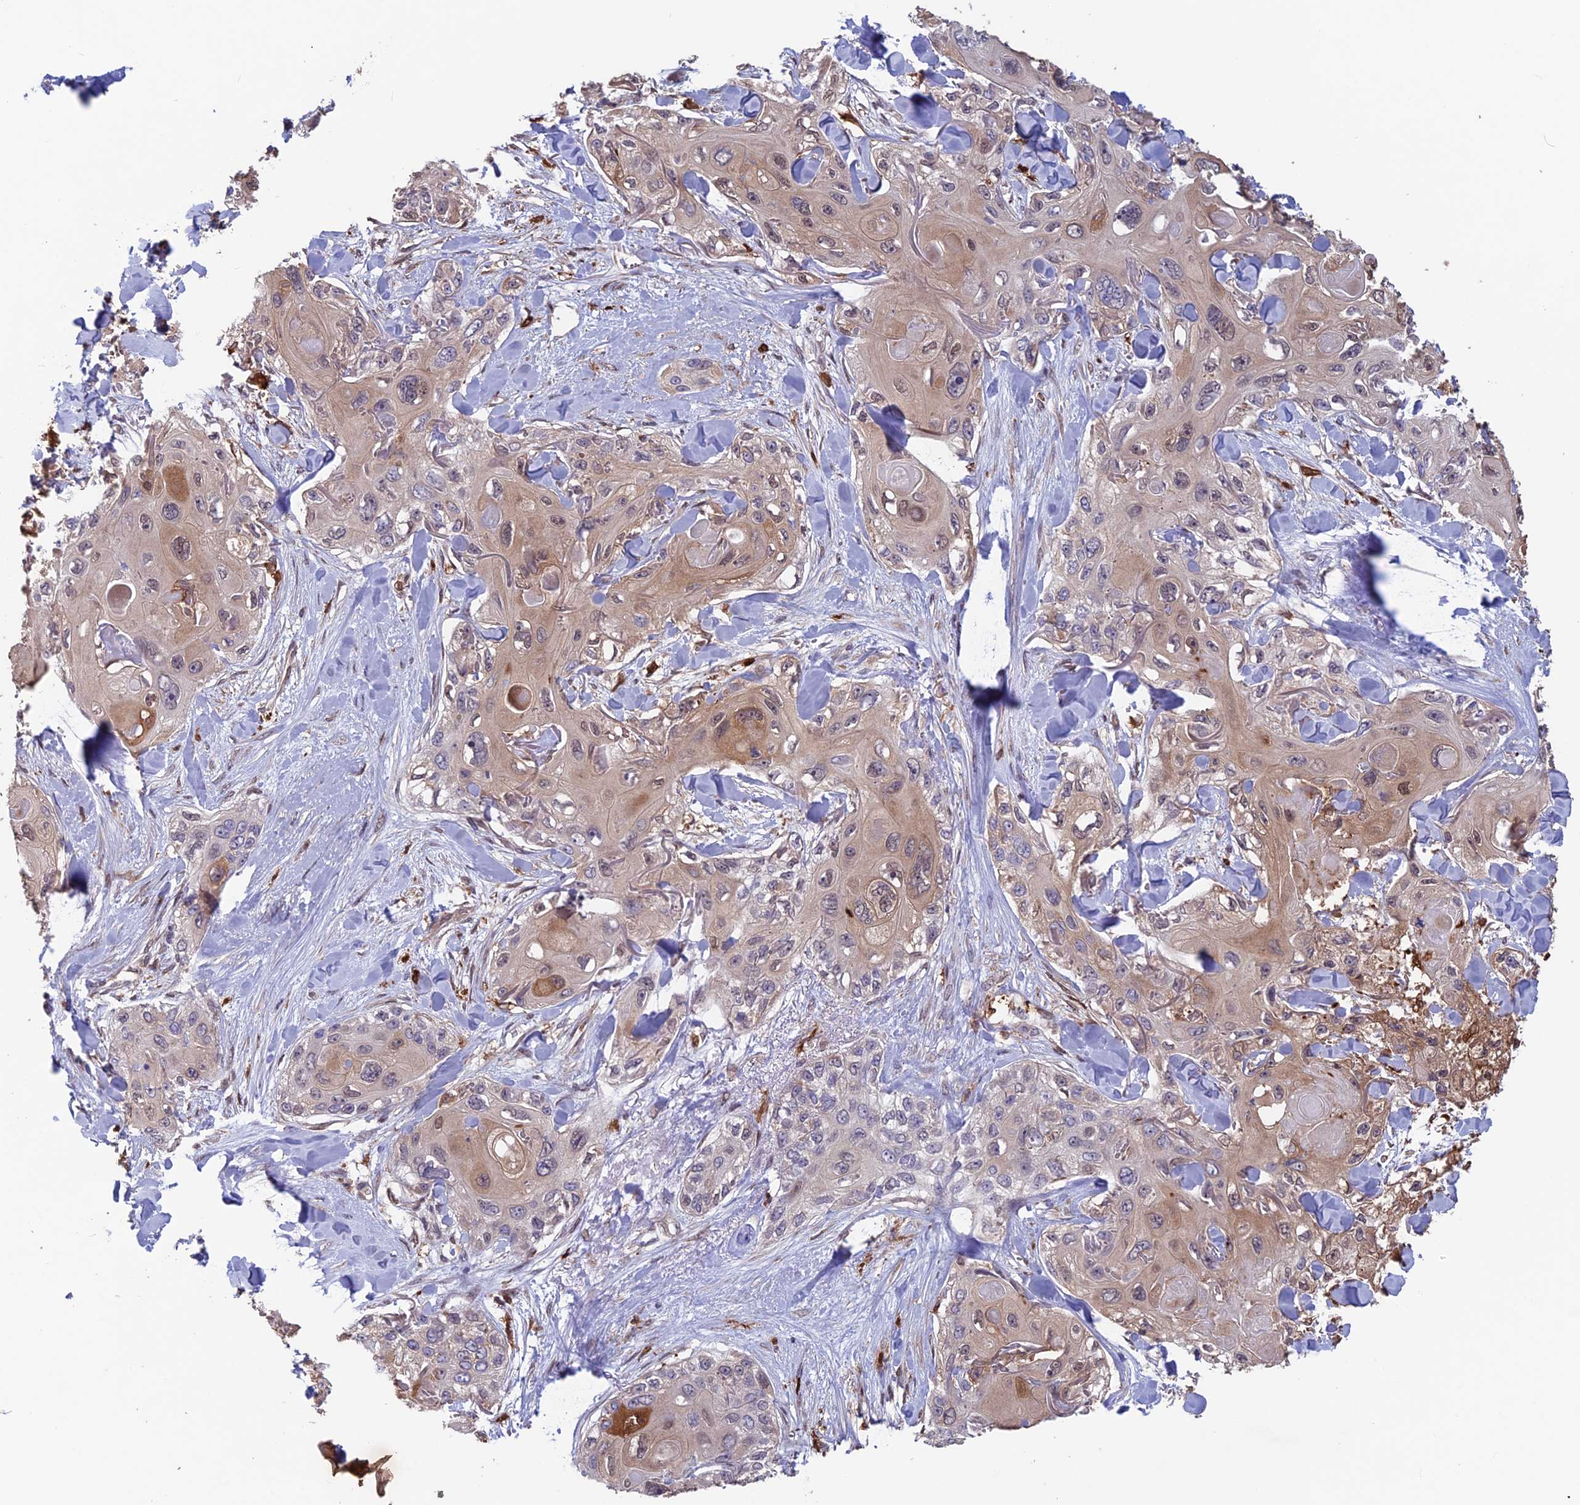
{"staining": {"intensity": "weak", "quantity": "25%-75%", "location": "cytoplasmic/membranous"}, "tissue": "skin cancer", "cell_type": "Tumor cells", "image_type": "cancer", "snomed": [{"axis": "morphology", "description": "Normal tissue, NOS"}, {"axis": "morphology", "description": "Squamous cell carcinoma, NOS"}, {"axis": "topography", "description": "Skin"}], "caption": "Immunohistochemistry histopathology image of neoplastic tissue: human squamous cell carcinoma (skin) stained using immunohistochemistry (IHC) displays low levels of weak protein expression localized specifically in the cytoplasmic/membranous of tumor cells, appearing as a cytoplasmic/membranous brown color.", "gene": "MAST2", "patient": {"sex": "male", "age": 72}}